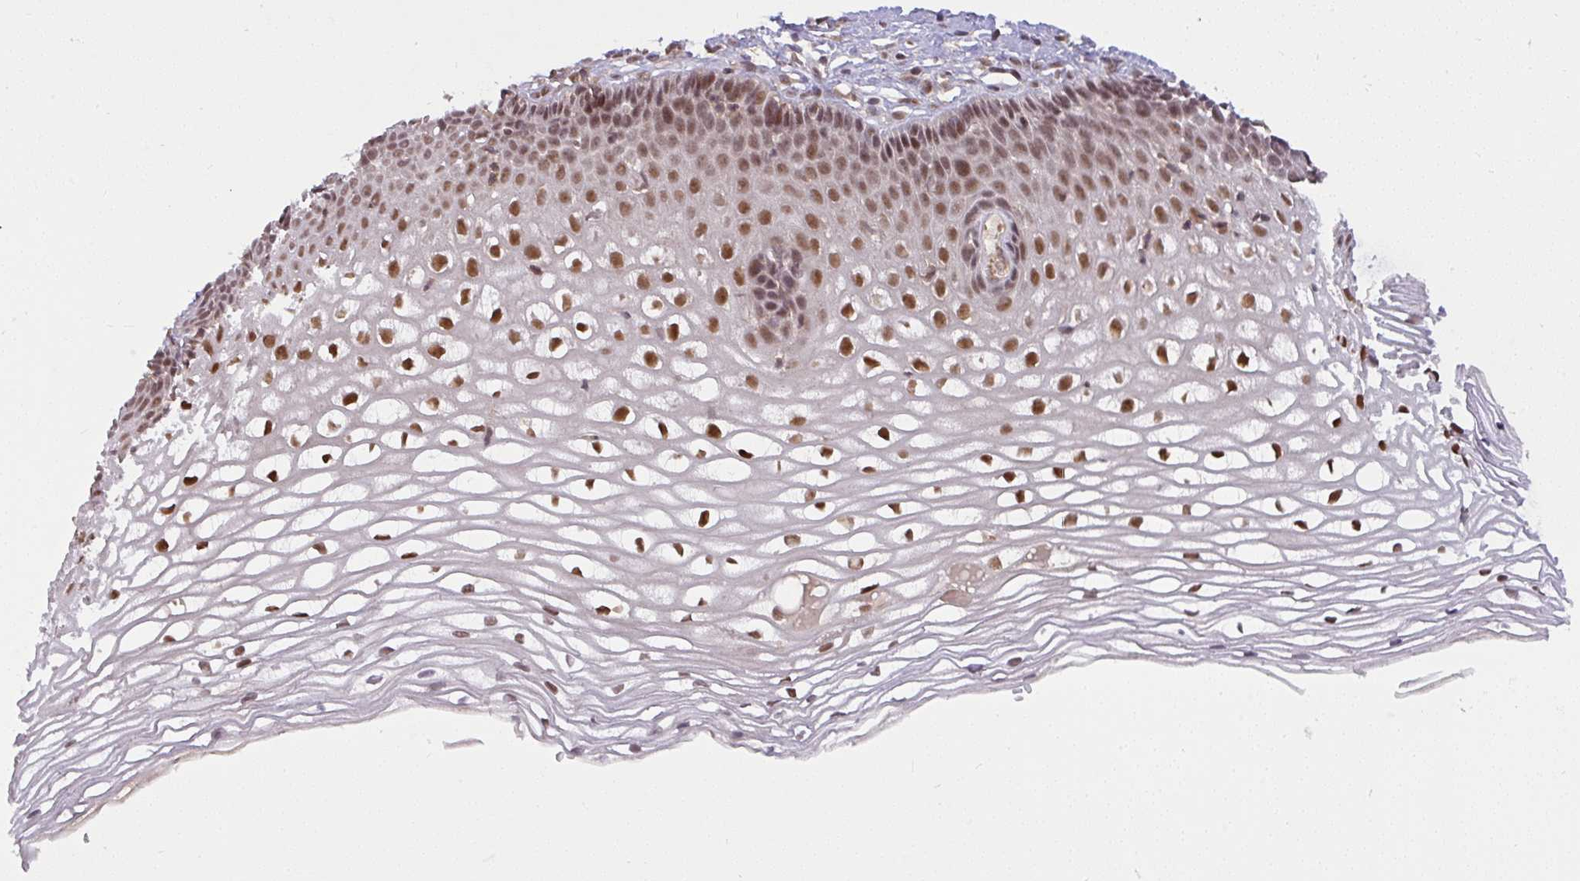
{"staining": {"intensity": "strong", "quantity": ">75%", "location": "nuclear"}, "tissue": "cervix", "cell_type": "Glandular cells", "image_type": "normal", "snomed": [{"axis": "morphology", "description": "Normal tissue, NOS"}, {"axis": "topography", "description": "Cervix"}], "caption": "This image reveals normal cervix stained with immunohistochemistry (IHC) to label a protein in brown. The nuclear of glandular cells show strong positivity for the protein. Nuclei are counter-stained blue.", "gene": "KLF2", "patient": {"sex": "female", "age": 36}}